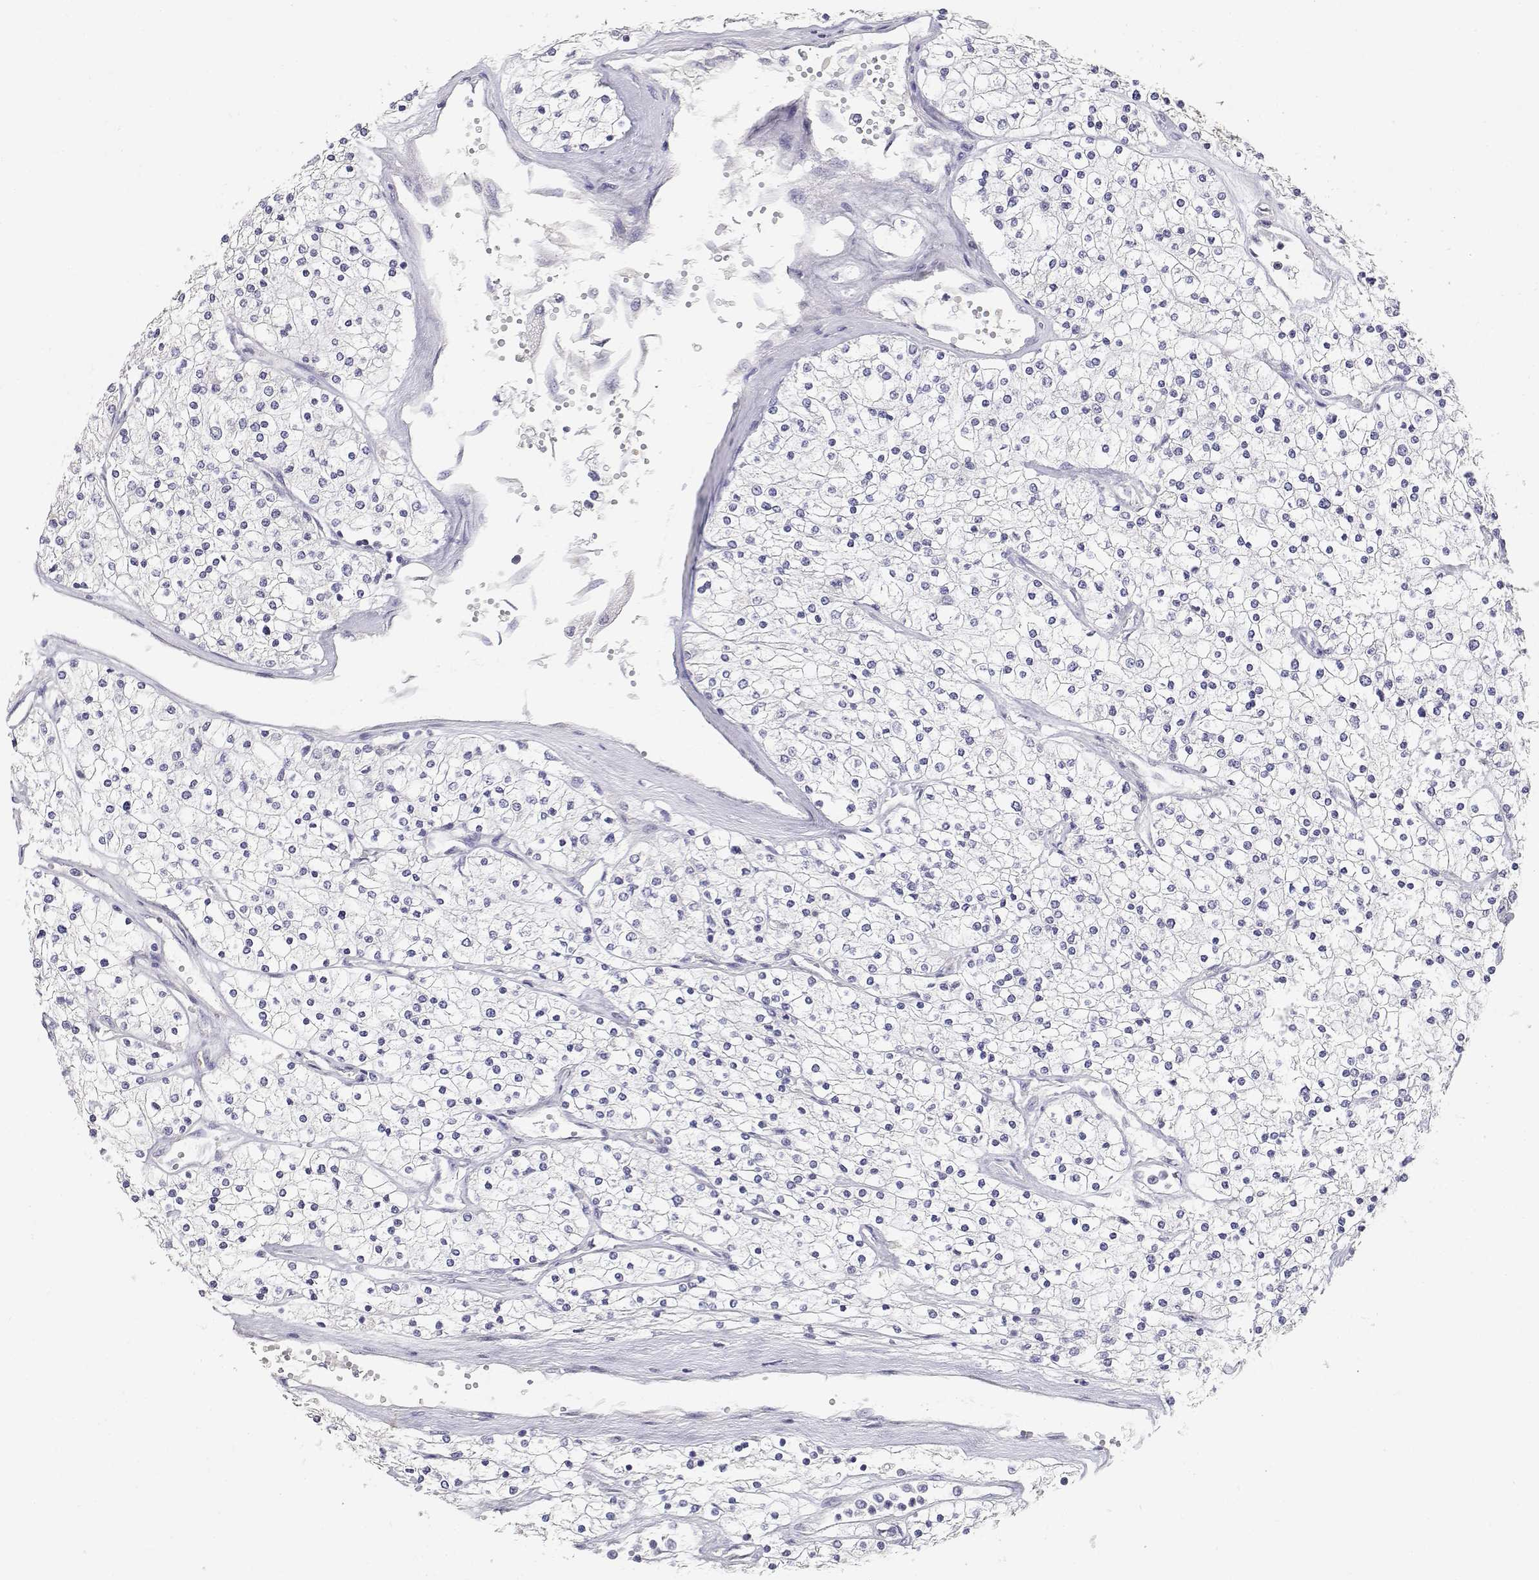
{"staining": {"intensity": "negative", "quantity": "none", "location": "none"}, "tissue": "renal cancer", "cell_type": "Tumor cells", "image_type": "cancer", "snomed": [{"axis": "morphology", "description": "Adenocarcinoma, NOS"}, {"axis": "topography", "description": "Kidney"}], "caption": "High magnification brightfield microscopy of renal adenocarcinoma stained with DAB (brown) and counterstained with hematoxylin (blue): tumor cells show no significant expression. (Brightfield microscopy of DAB immunohistochemistry at high magnification).", "gene": "ADA", "patient": {"sex": "male", "age": 80}}